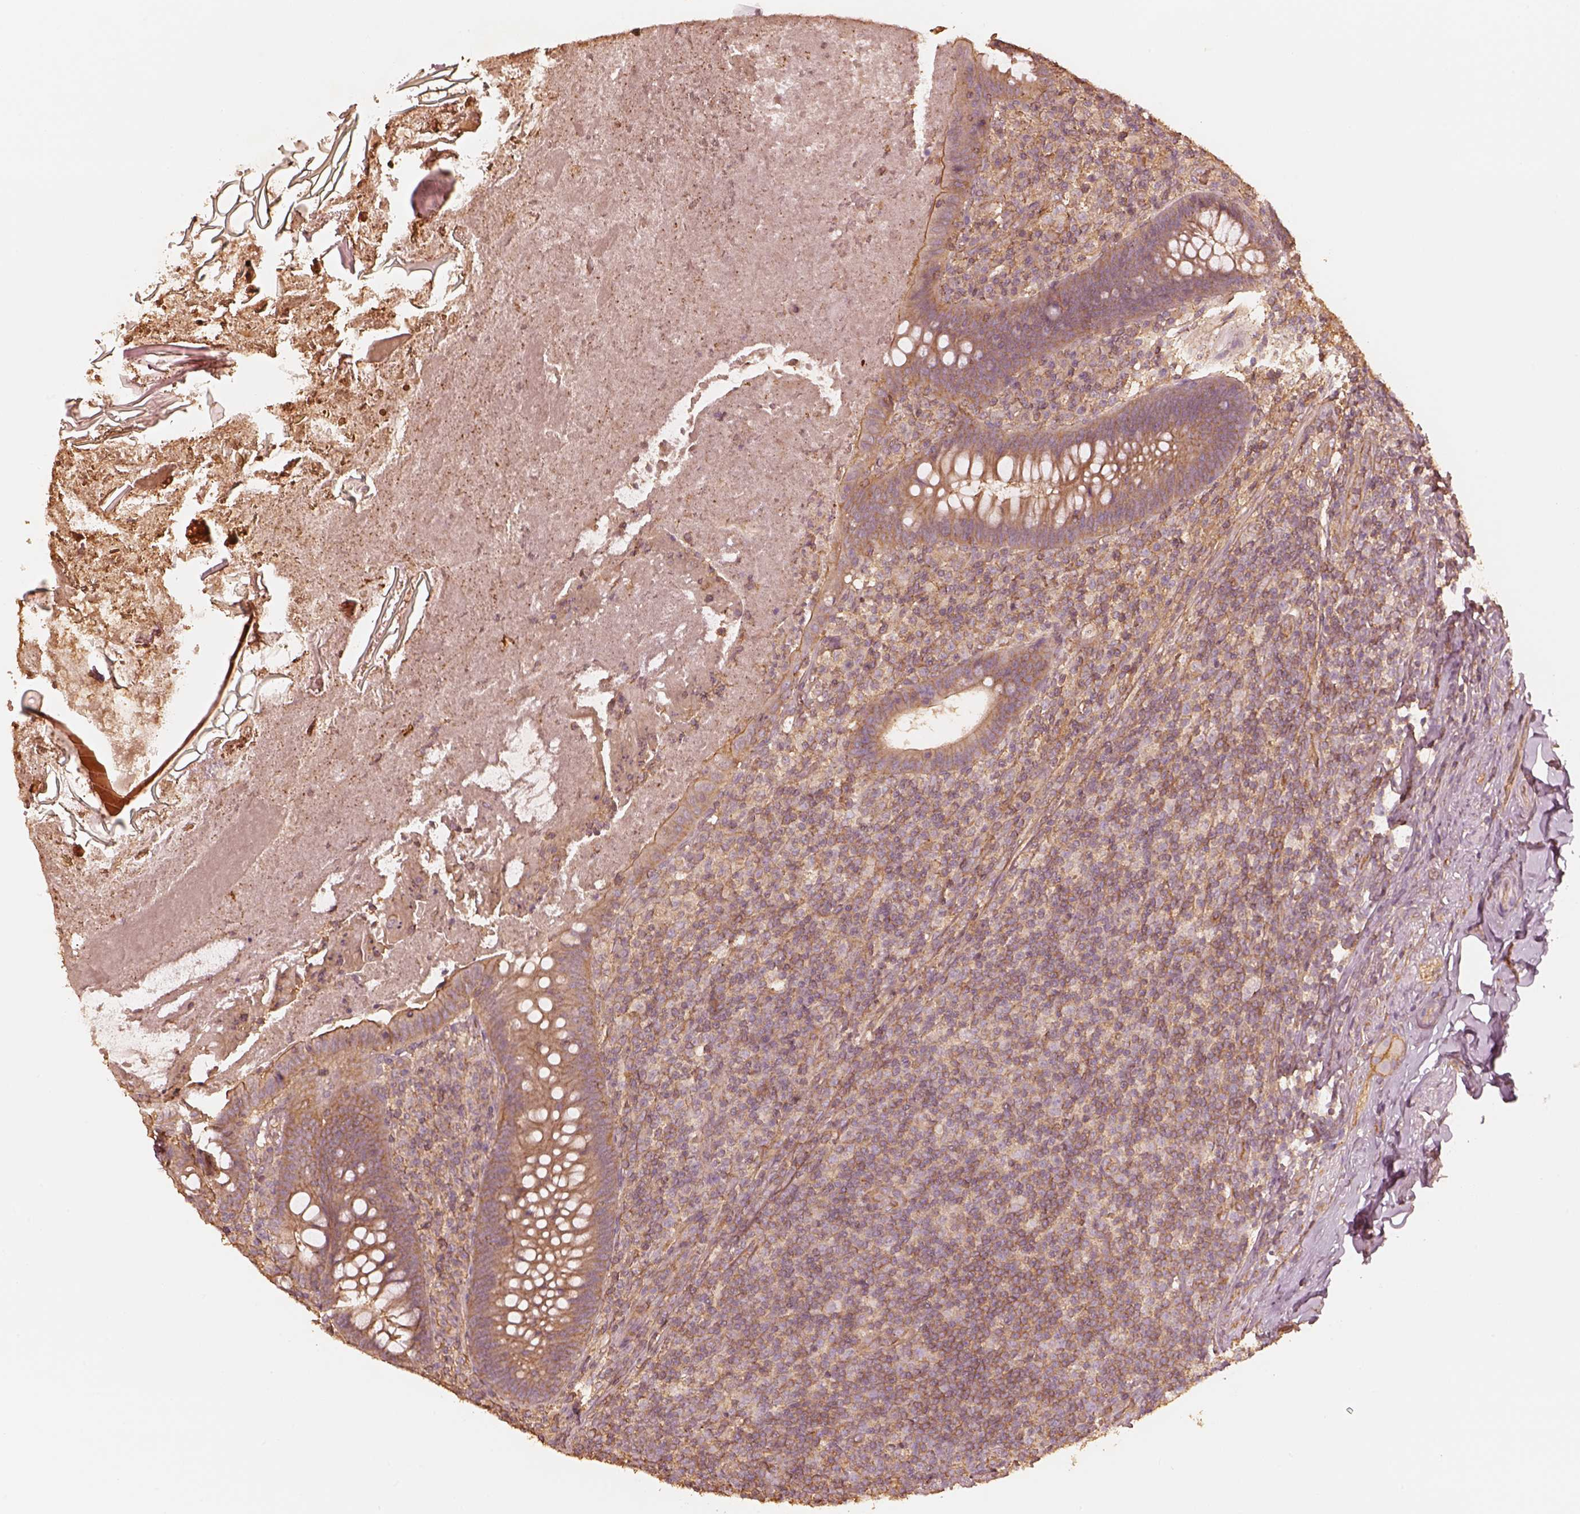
{"staining": {"intensity": "moderate", "quantity": "25%-75%", "location": "cytoplasmic/membranous"}, "tissue": "appendix", "cell_type": "Glandular cells", "image_type": "normal", "snomed": [{"axis": "morphology", "description": "Normal tissue, NOS"}, {"axis": "topography", "description": "Appendix"}], "caption": "A micrograph showing moderate cytoplasmic/membranous staining in approximately 25%-75% of glandular cells in unremarkable appendix, as visualized by brown immunohistochemical staining.", "gene": "WDR7", "patient": {"sex": "male", "age": 47}}